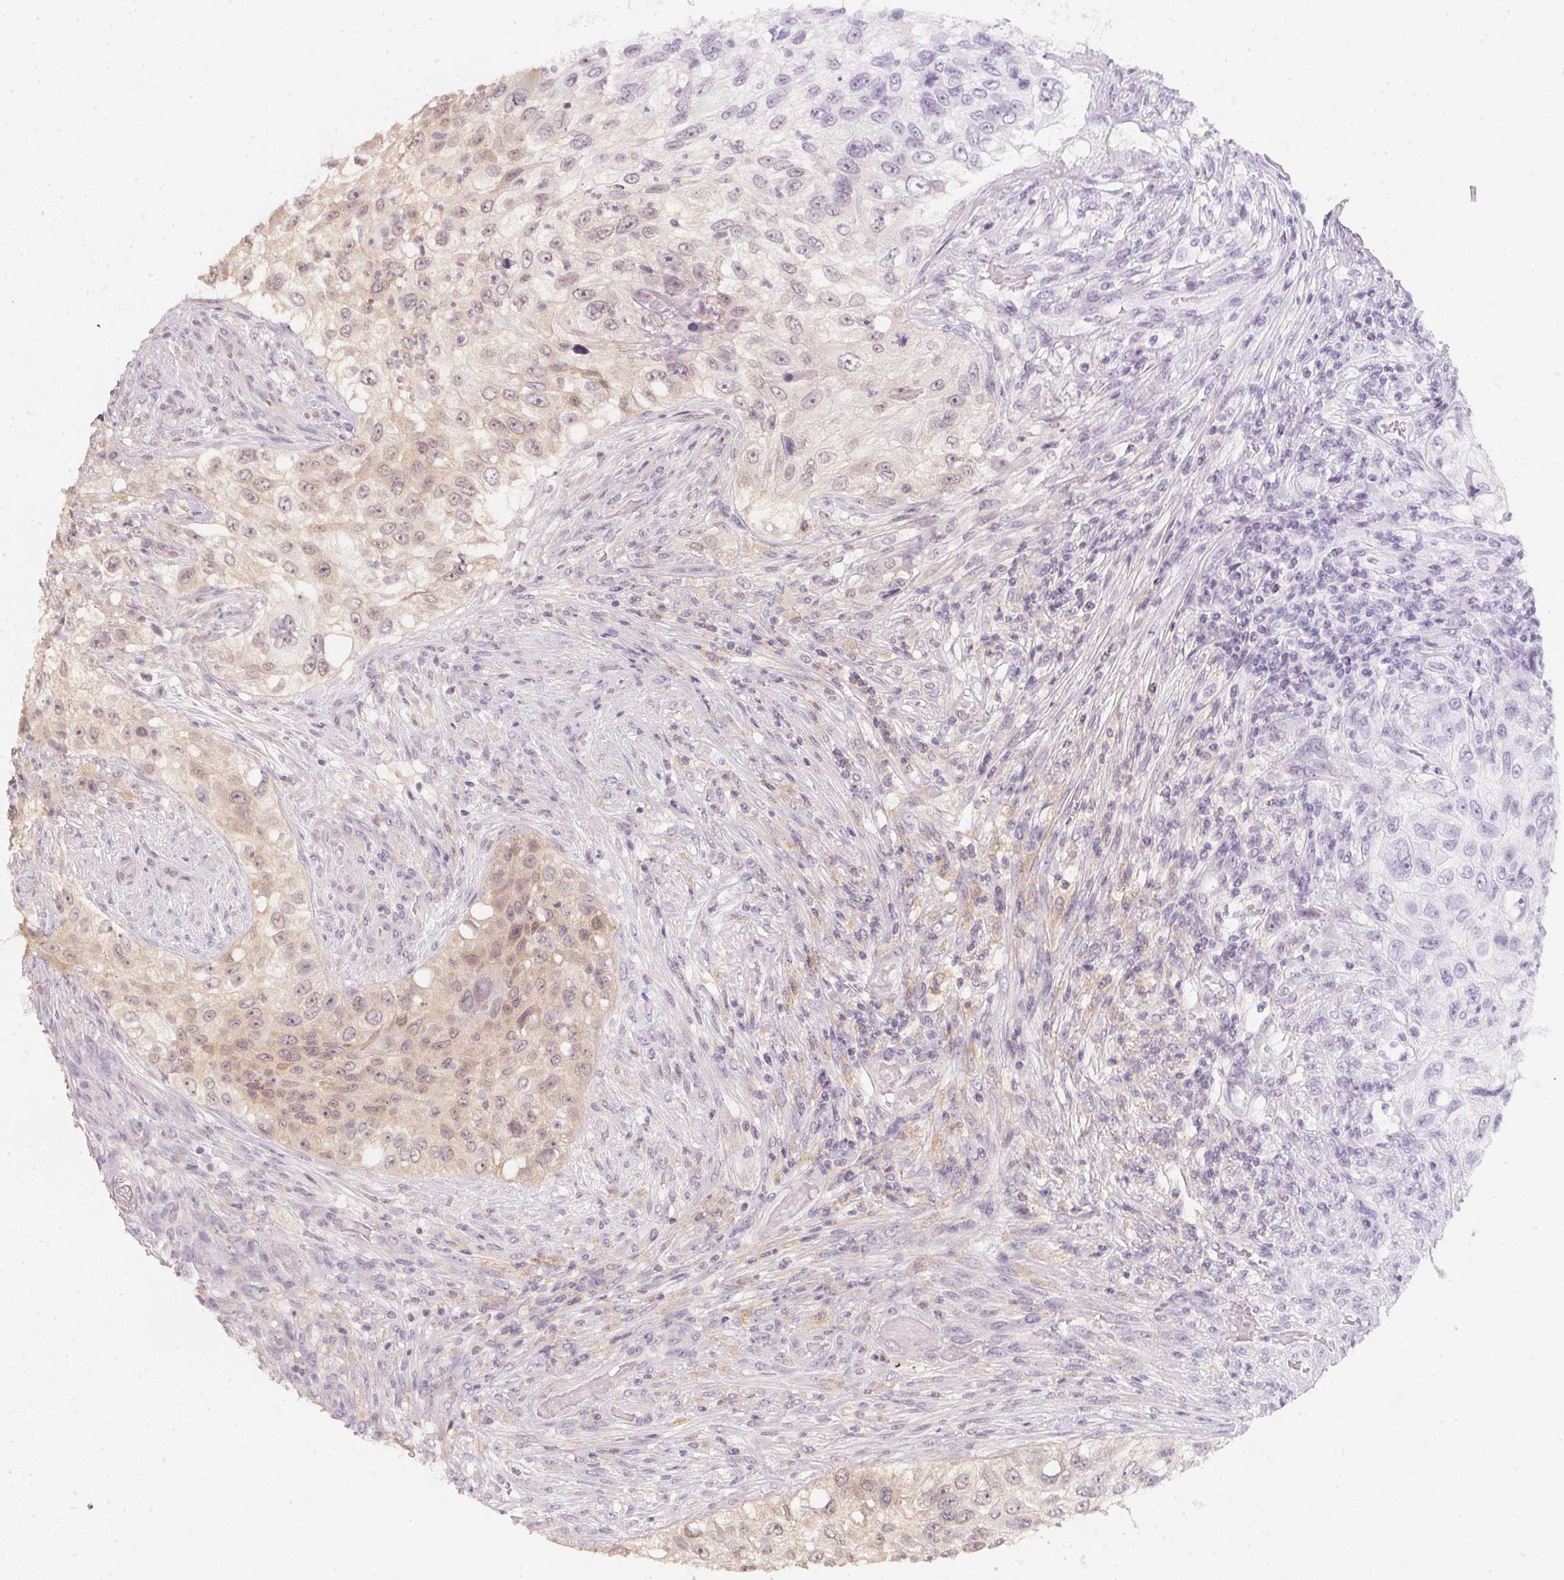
{"staining": {"intensity": "weak", "quantity": "<25%", "location": "cytoplasmic/membranous"}, "tissue": "urothelial cancer", "cell_type": "Tumor cells", "image_type": "cancer", "snomed": [{"axis": "morphology", "description": "Urothelial carcinoma, High grade"}, {"axis": "topography", "description": "Urinary bladder"}], "caption": "The immunohistochemistry micrograph has no significant staining in tumor cells of urothelial cancer tissue.", "gene": "CFAP276", "patient": {"sex": "female", "age": 60}}